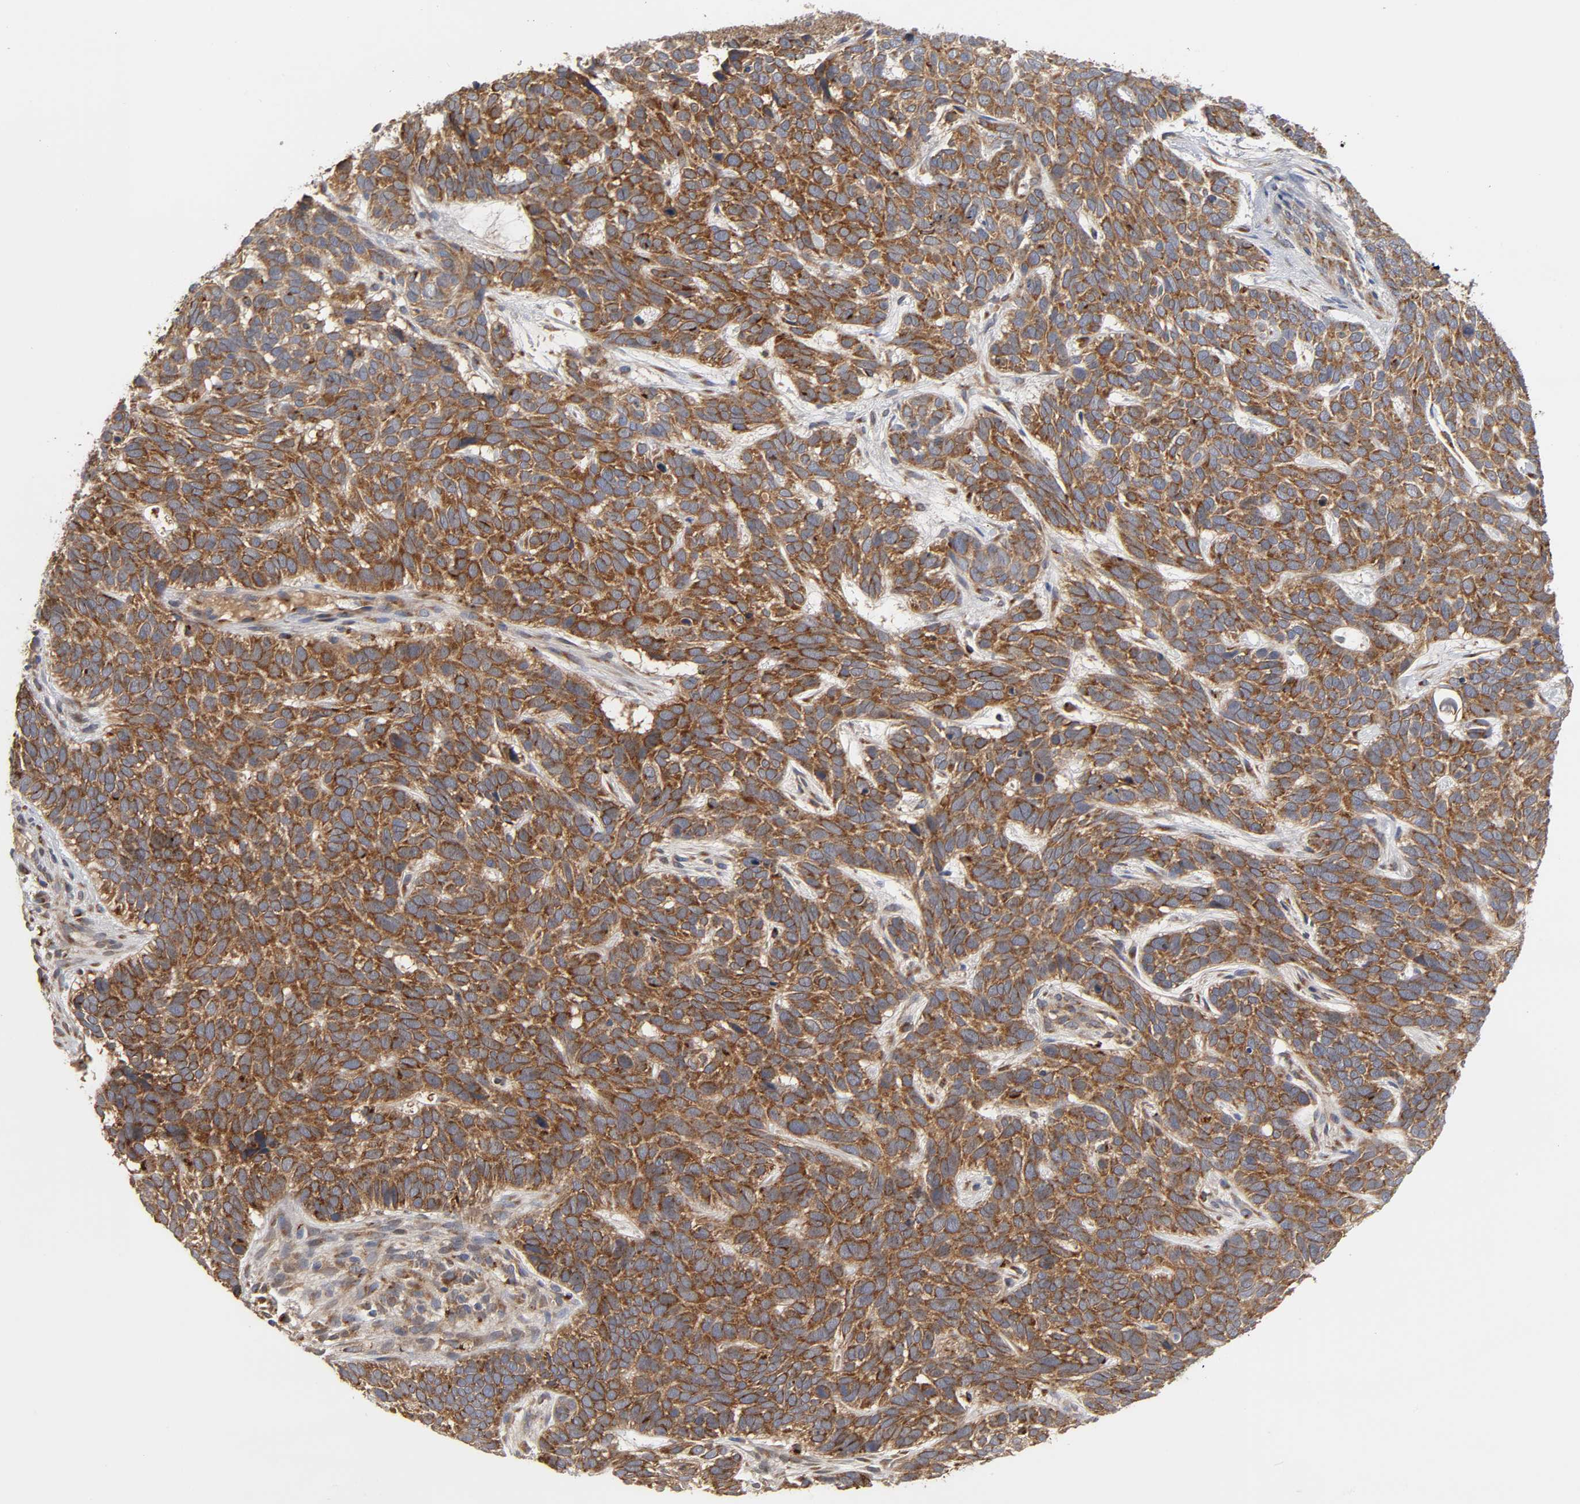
{"staining": {"intensity": "strong", "quantity": ">75%", "location": "cytoplasmic/membranous"}, "tissue": "skin cancer", "cell_type": "Tumor cells", "image_type": "cancer", "snomed": [{"axis": "morphology", "description": "Basal cell carcinoma"}, {"axis": "topography", "description": "Skin"}], "caption": "An image showing strong cytoplasmic/membranous expression in approximately >75% of tumor cells in skin cancer (basal cell carcinoma), as visualized by brown immunohistochemical staining.", "gene": "GNPTG", "patient": {"sex": "male", "age": 87}}